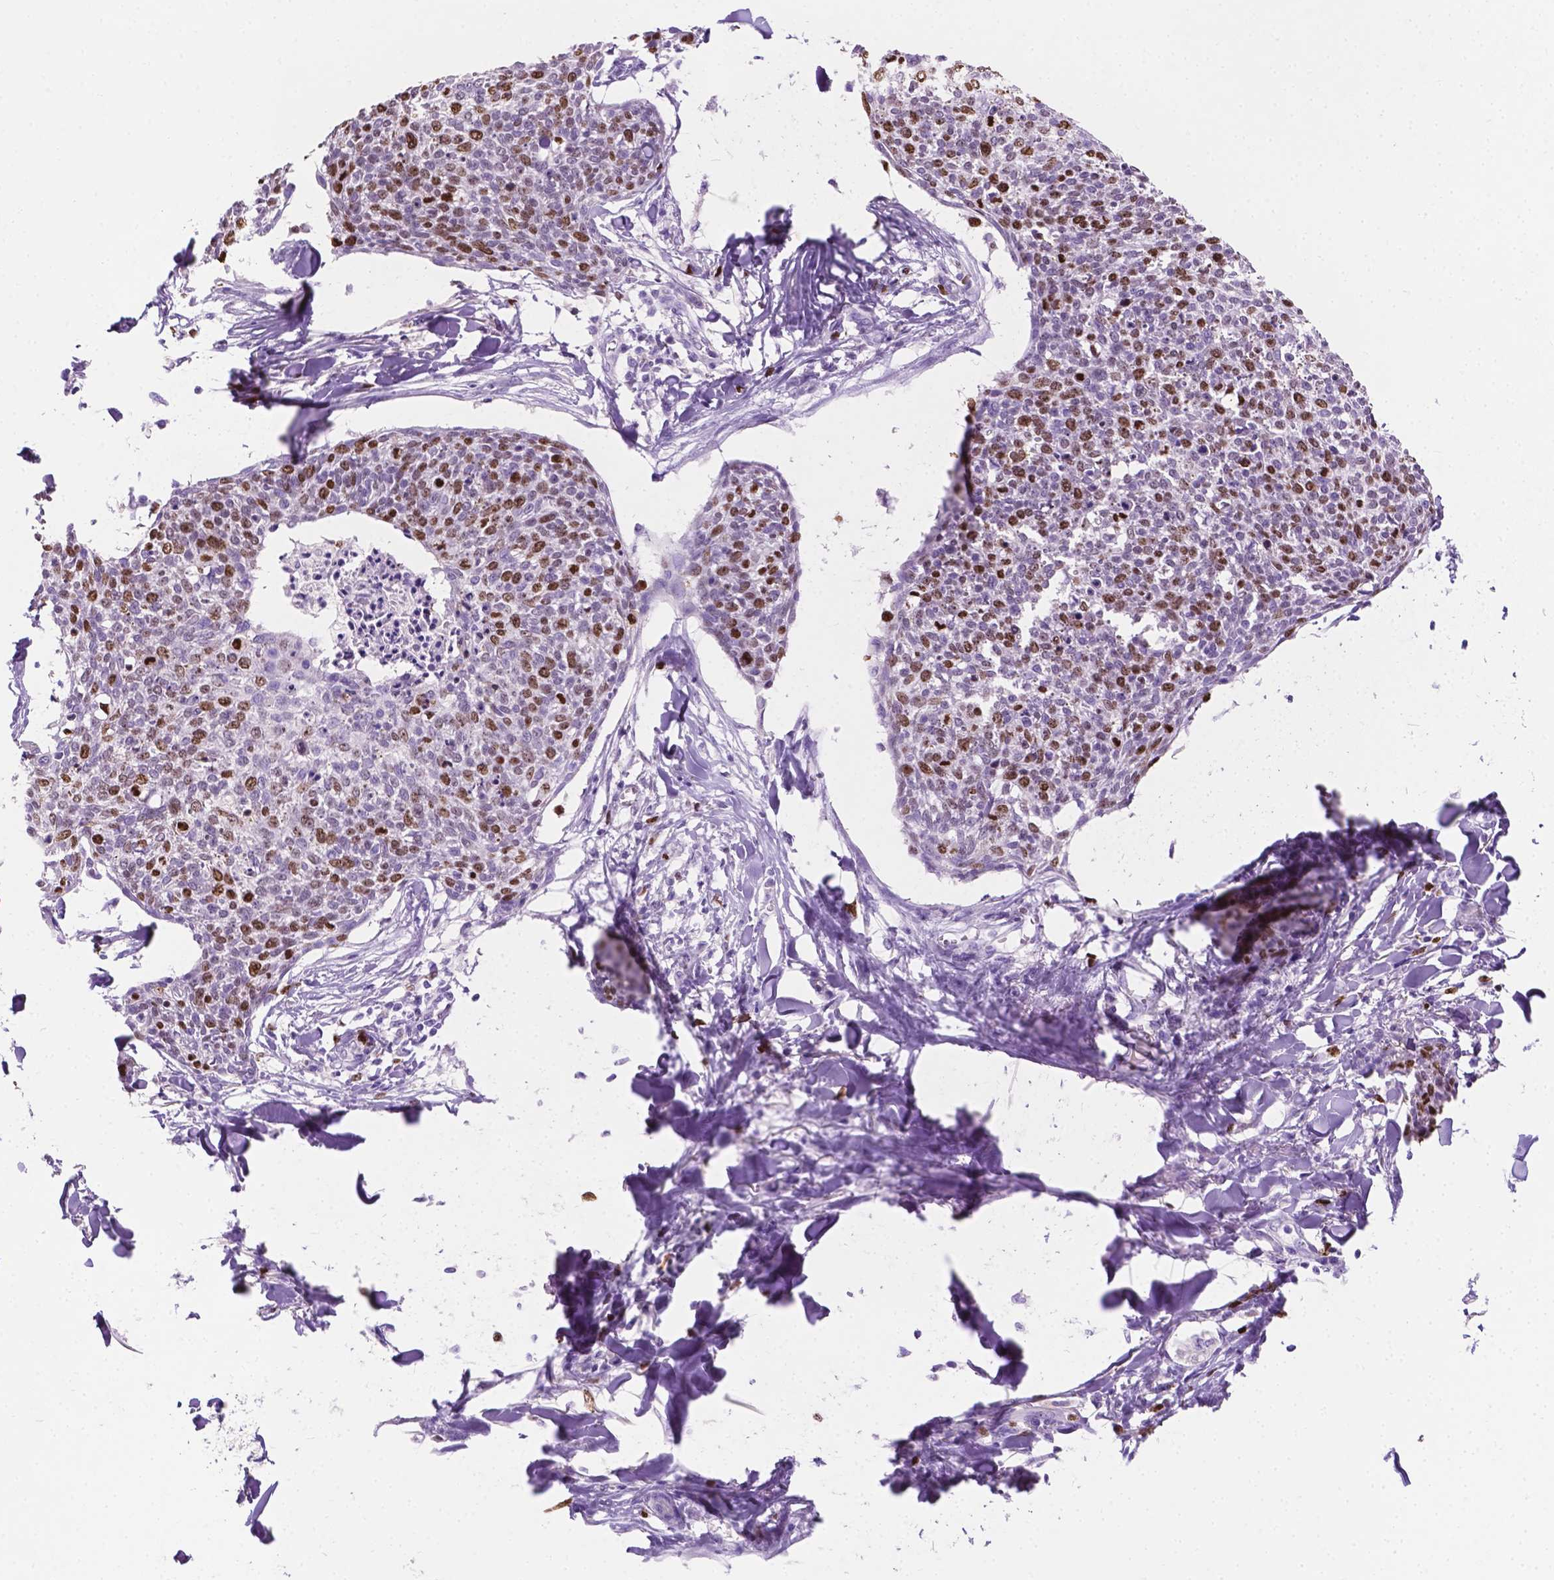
{"staining": {"intensity": "moderate", "quantity": "25%-75%", "location": "nuclear"}, "tissue": "skin cancer", "cell_type": "Tumor cells", "image_type": "cancer", "snomed": [{"axis": "morphology", "description": "Squamous cell carcinoma, NOS"}, {"axis": "topography", "description": "Skin"}, {"axis": "topography", "description": "Vulva"}], "caption": "This is a micrograph of IHC staining of skin cancer, which shows moderate staining in the nuclear of tumor cells.", "gene": "SIAH2", "patient": {"sex": "female", "age": 75}}